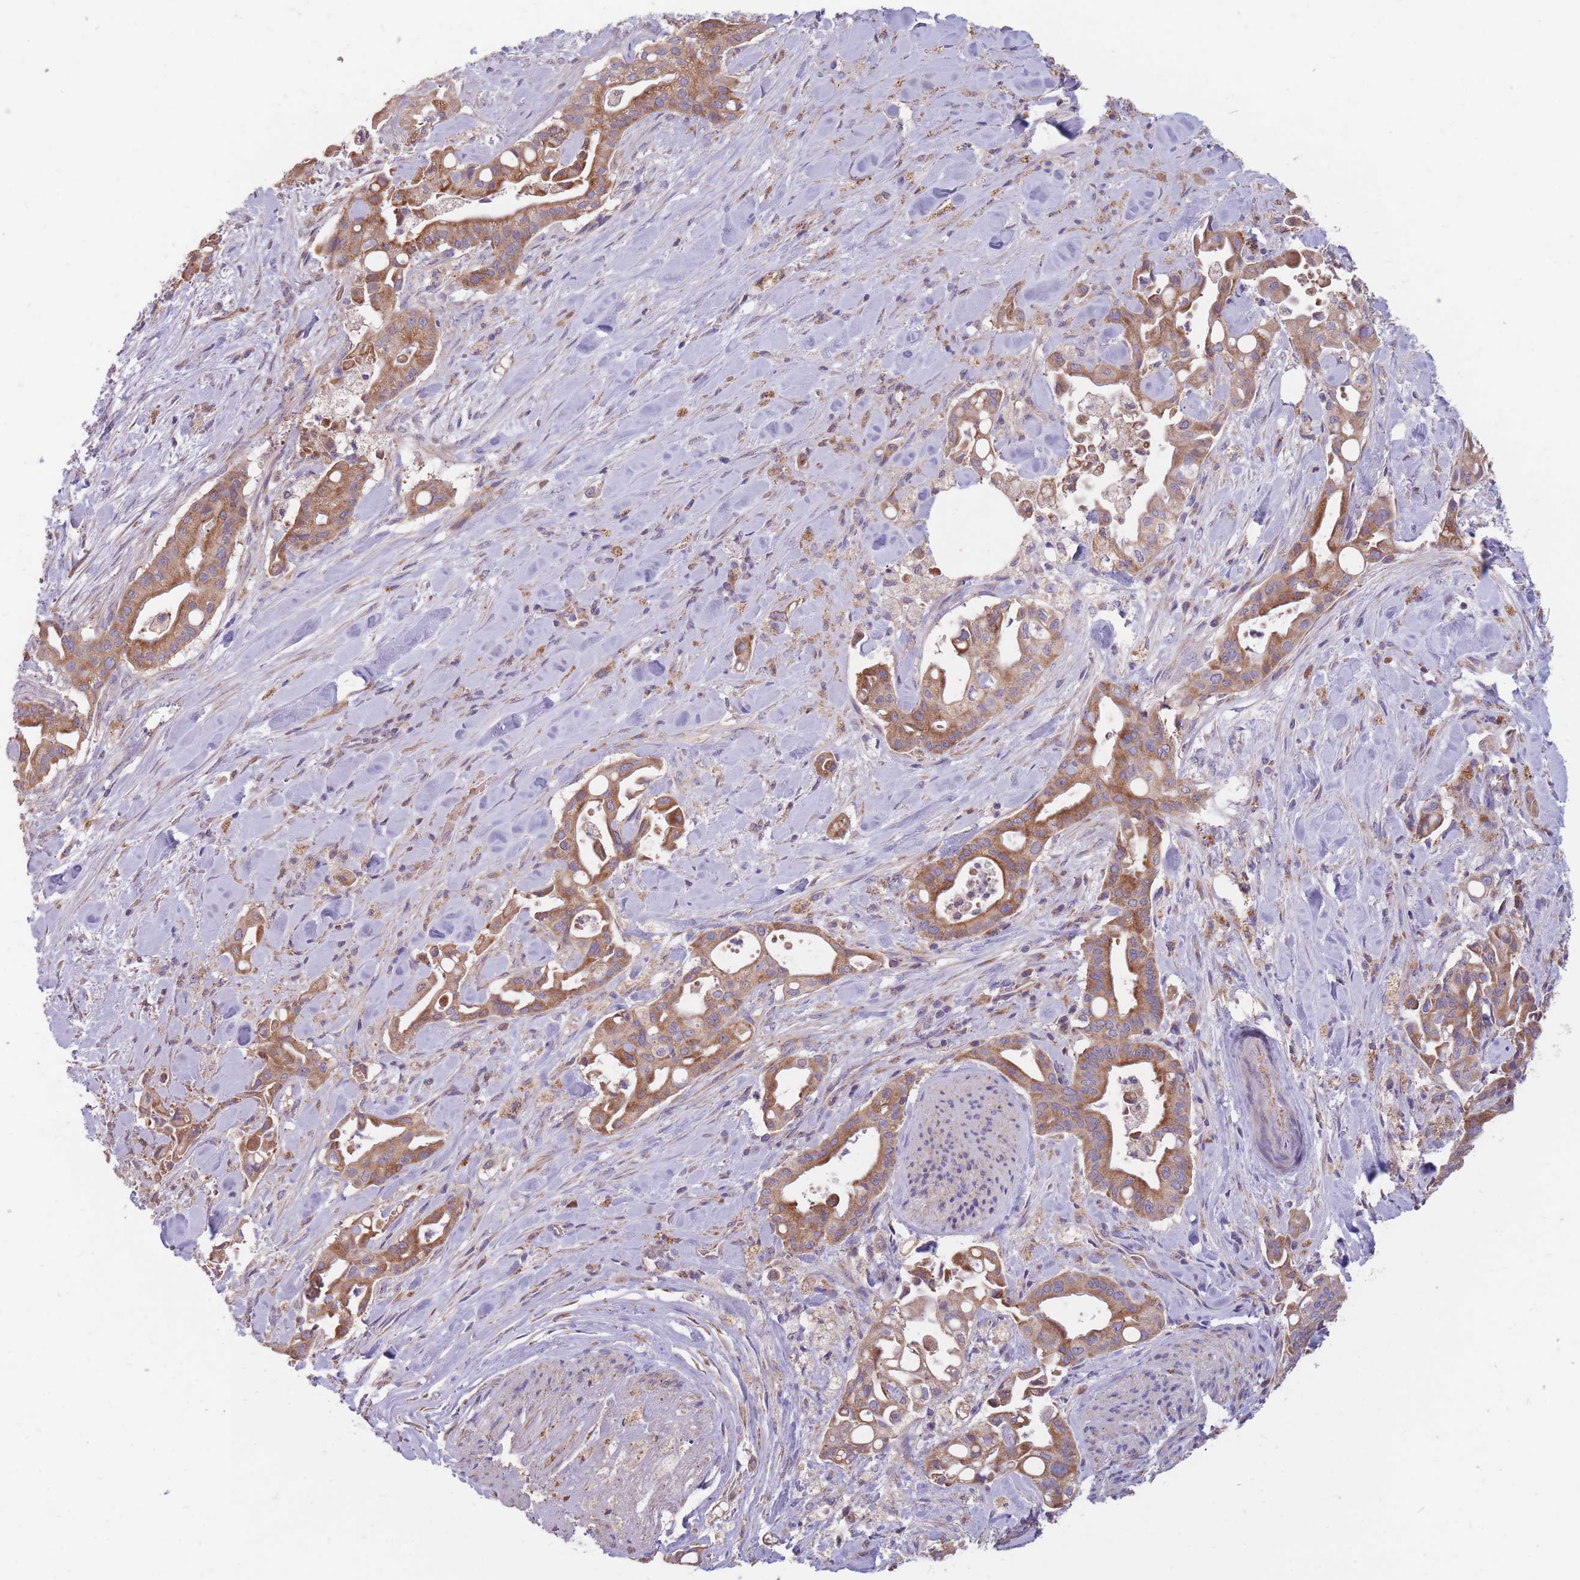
{"staining": {"intensity": "moderate", "quantity": ">75%", "location": "cytoplasmic/membranous"}, "tissue": "liver cancer", "cell_type": "Tumor cells", "image_type": "cancer", "snomed": [{"axis": "morphology", "description": "Cholangiocarcinoma"}, {"axis": "topography", "description": "Liver"}], "caption": "IHC (DAB (3,3'-diaminobenzidine)) staining of liver cancer shows moderate cytoplasmic/membranous protein expression in about >75% of tumor cells.", "gene": "PTPMT1", "patient": {"sex": "female", "age": 68}}